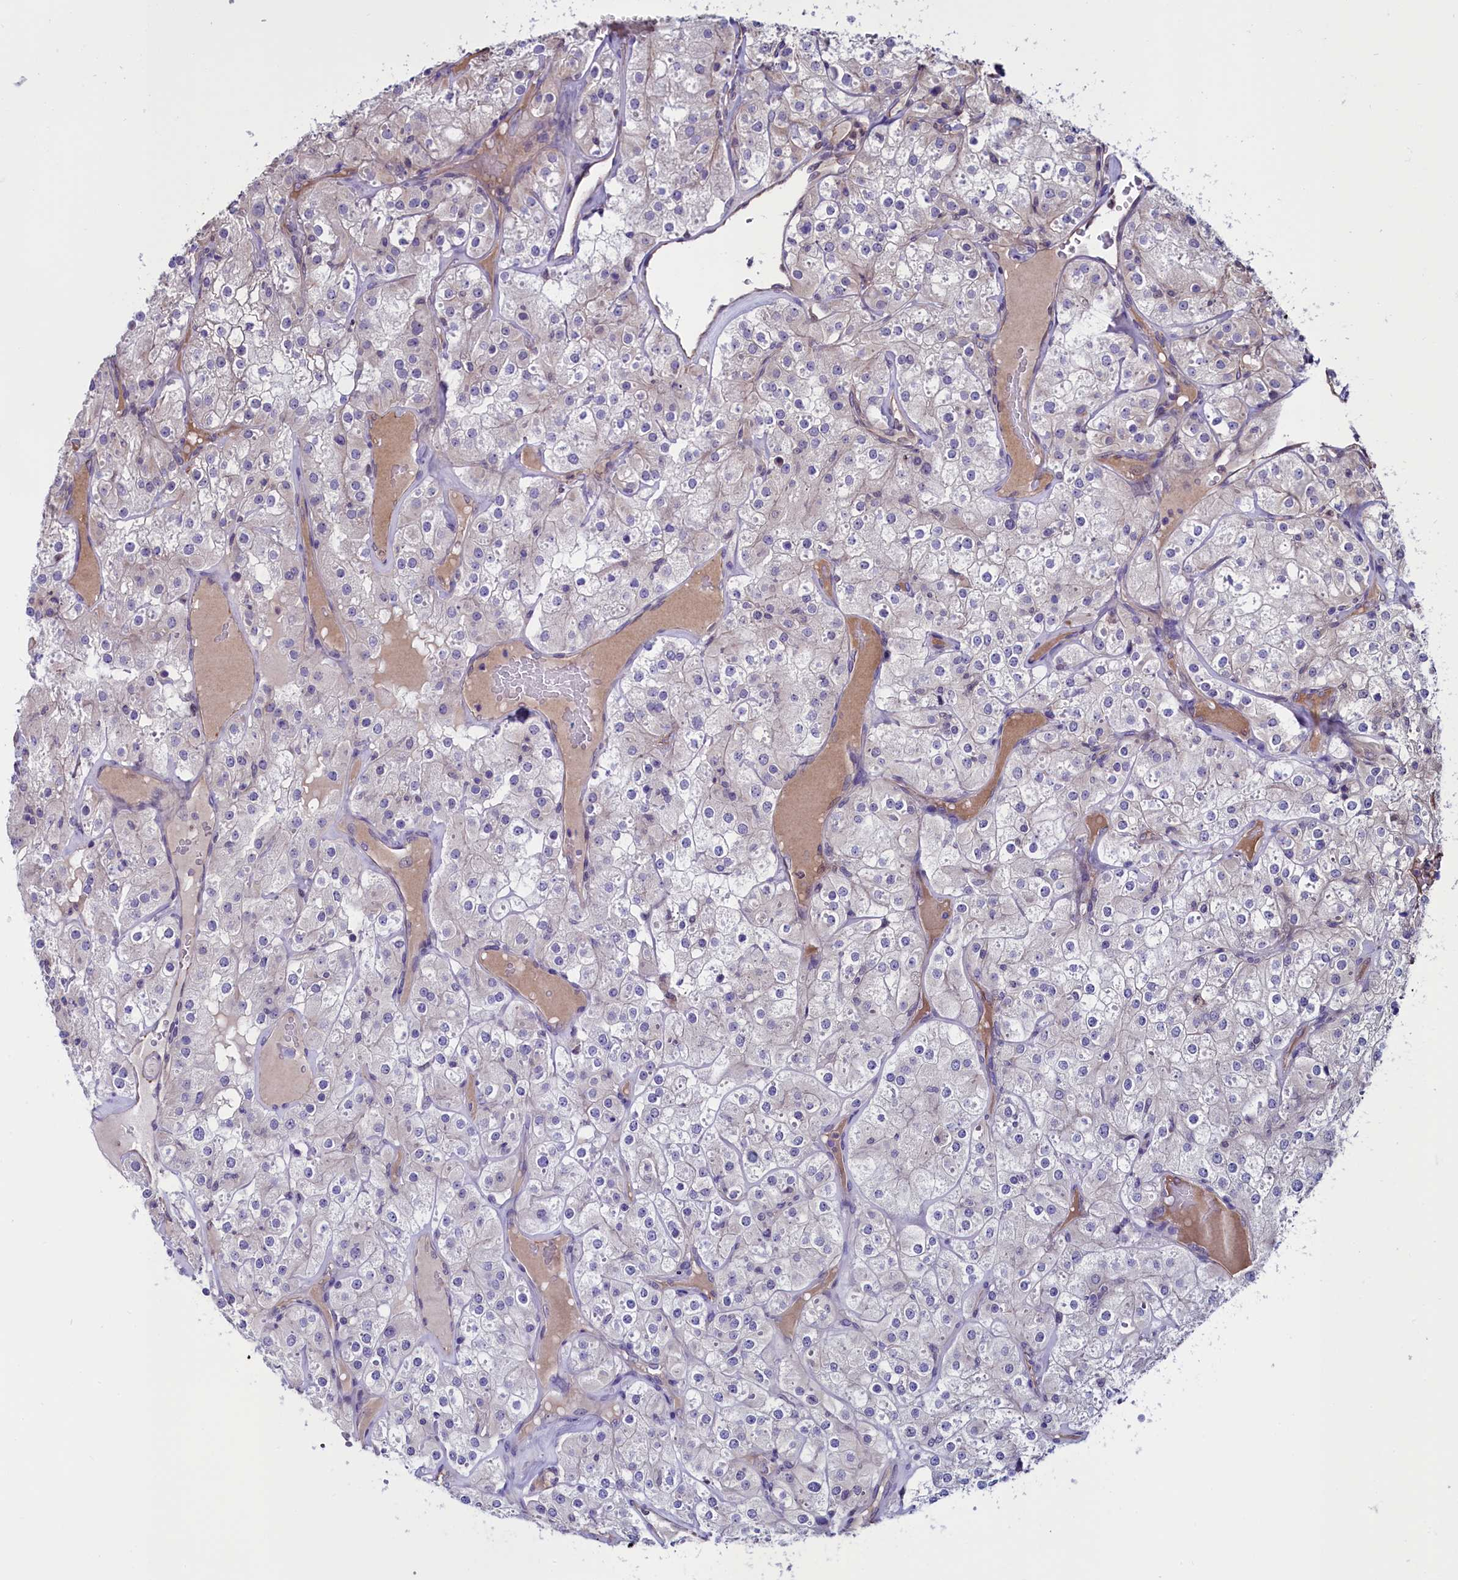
{"staining": {"intensity": "negative", "quantity": "none", "location": "none"}, "tissue": "renal cancer", "cell_type": "Tumor cells", "image_type": "cancer", "snomed": [{"axis": "morphology", "description": "Adenocarcinoma, NOS"}, {"axis": "topography", "description": "Kidney"}], "caption": "Tumor cells show no significant protein positivity in renal cancer (adenocarcinoma).", "gene": "PDILT", "patient": {"sex": "male", "age": 77}}